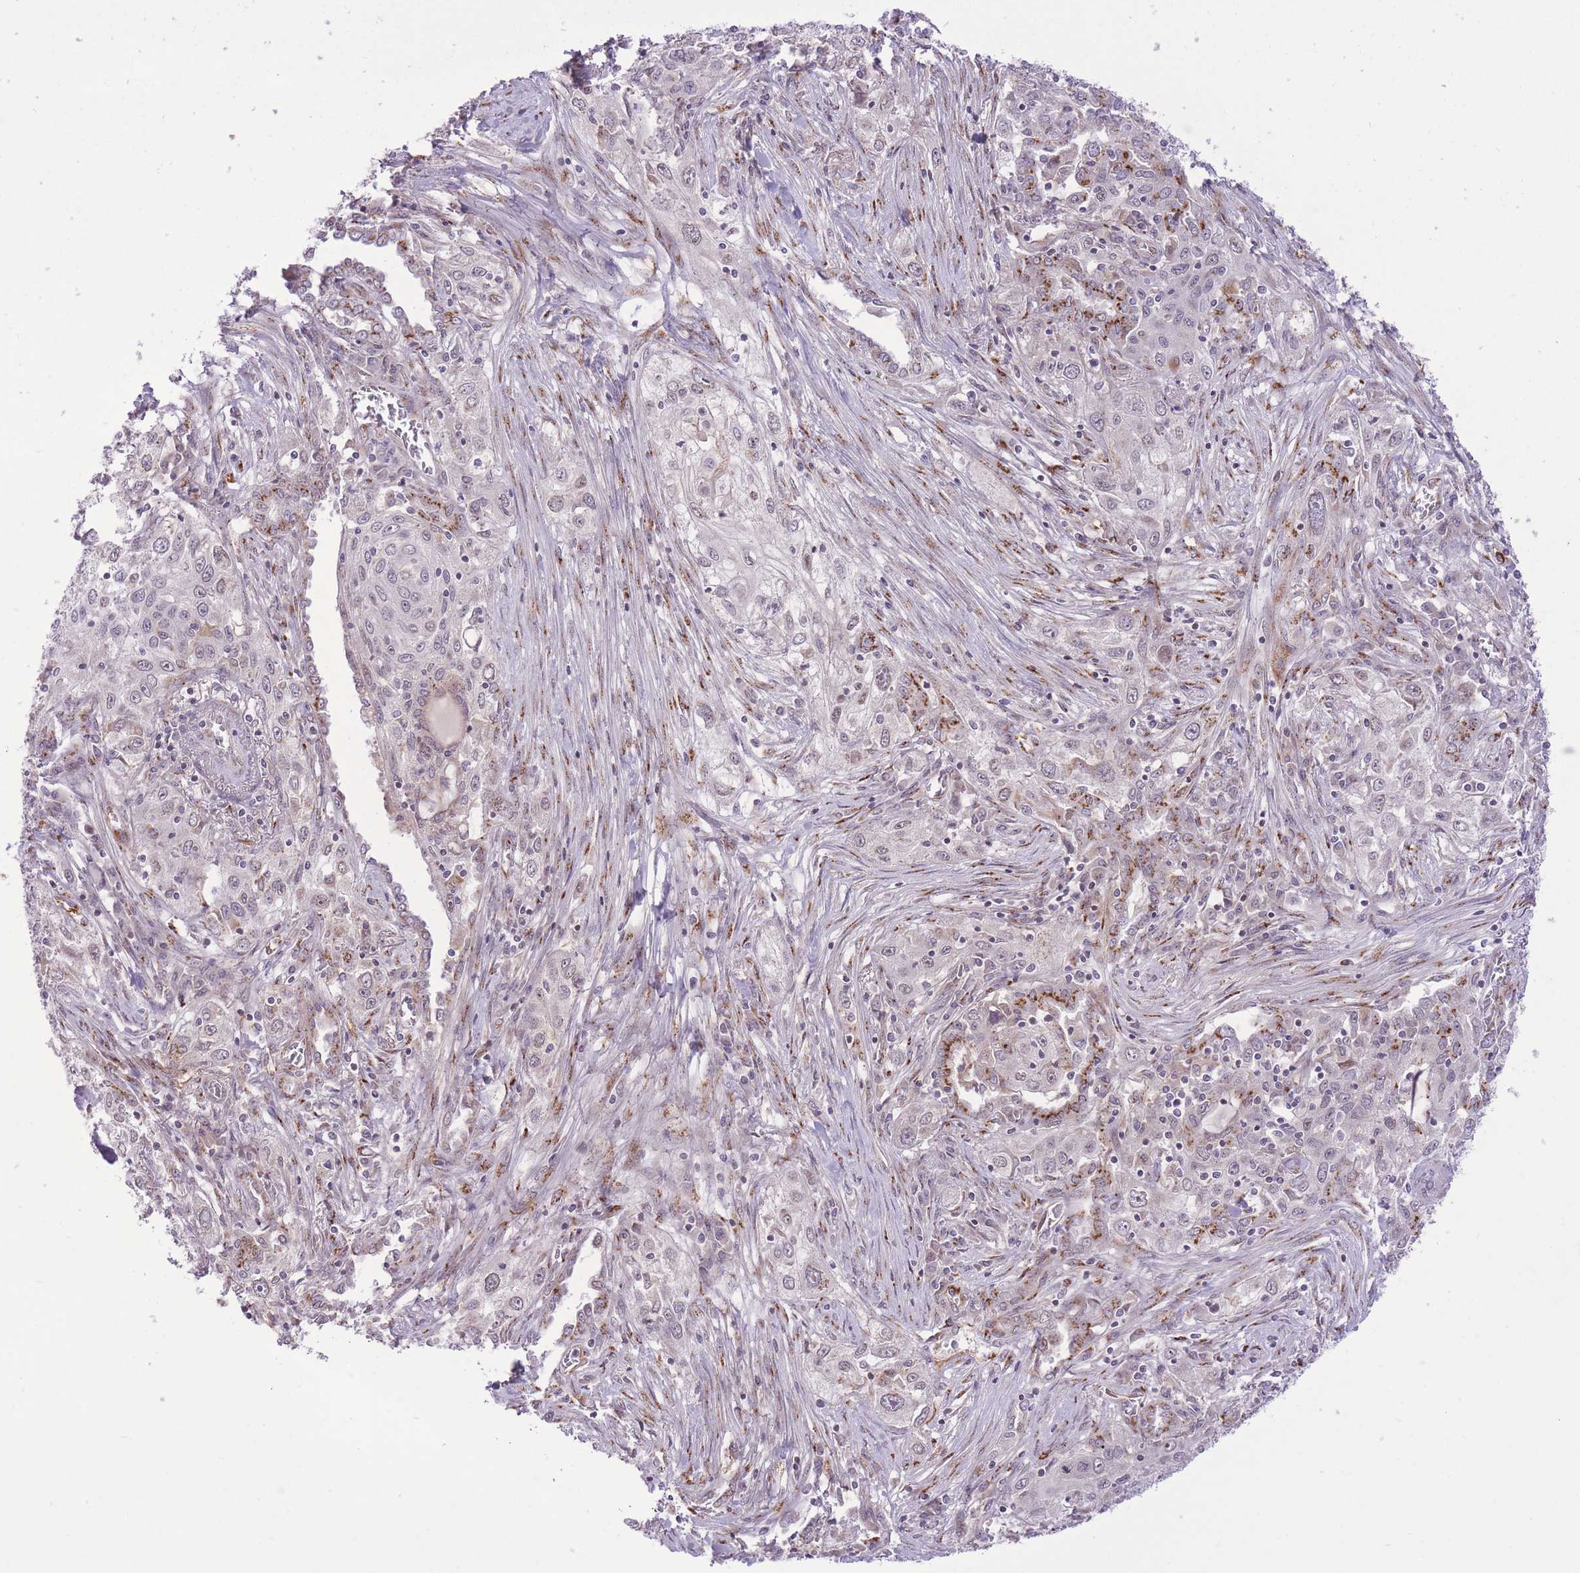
{"staining": {"intensity": "moderate", "quantity": "25%-75%", "location": "cytoplasmic/membranous"}, "tissue": "lung cancer", "cell_type": "Tumor cells", "image_type": "cancer", "snomed": [{"axis": "morphology", "description": "Squamous cell carcinoma, NOS"}, {"axis": "topography", "description": "Lung"}], "caption": "Moderate cytoplasmic/membranous protein positivity is present in approximately 25%-75% of tumor cells in squamous cell carcinoma (lung).", "gene": "ZBED5", "patient": {"sex": "female", "age": 69}}